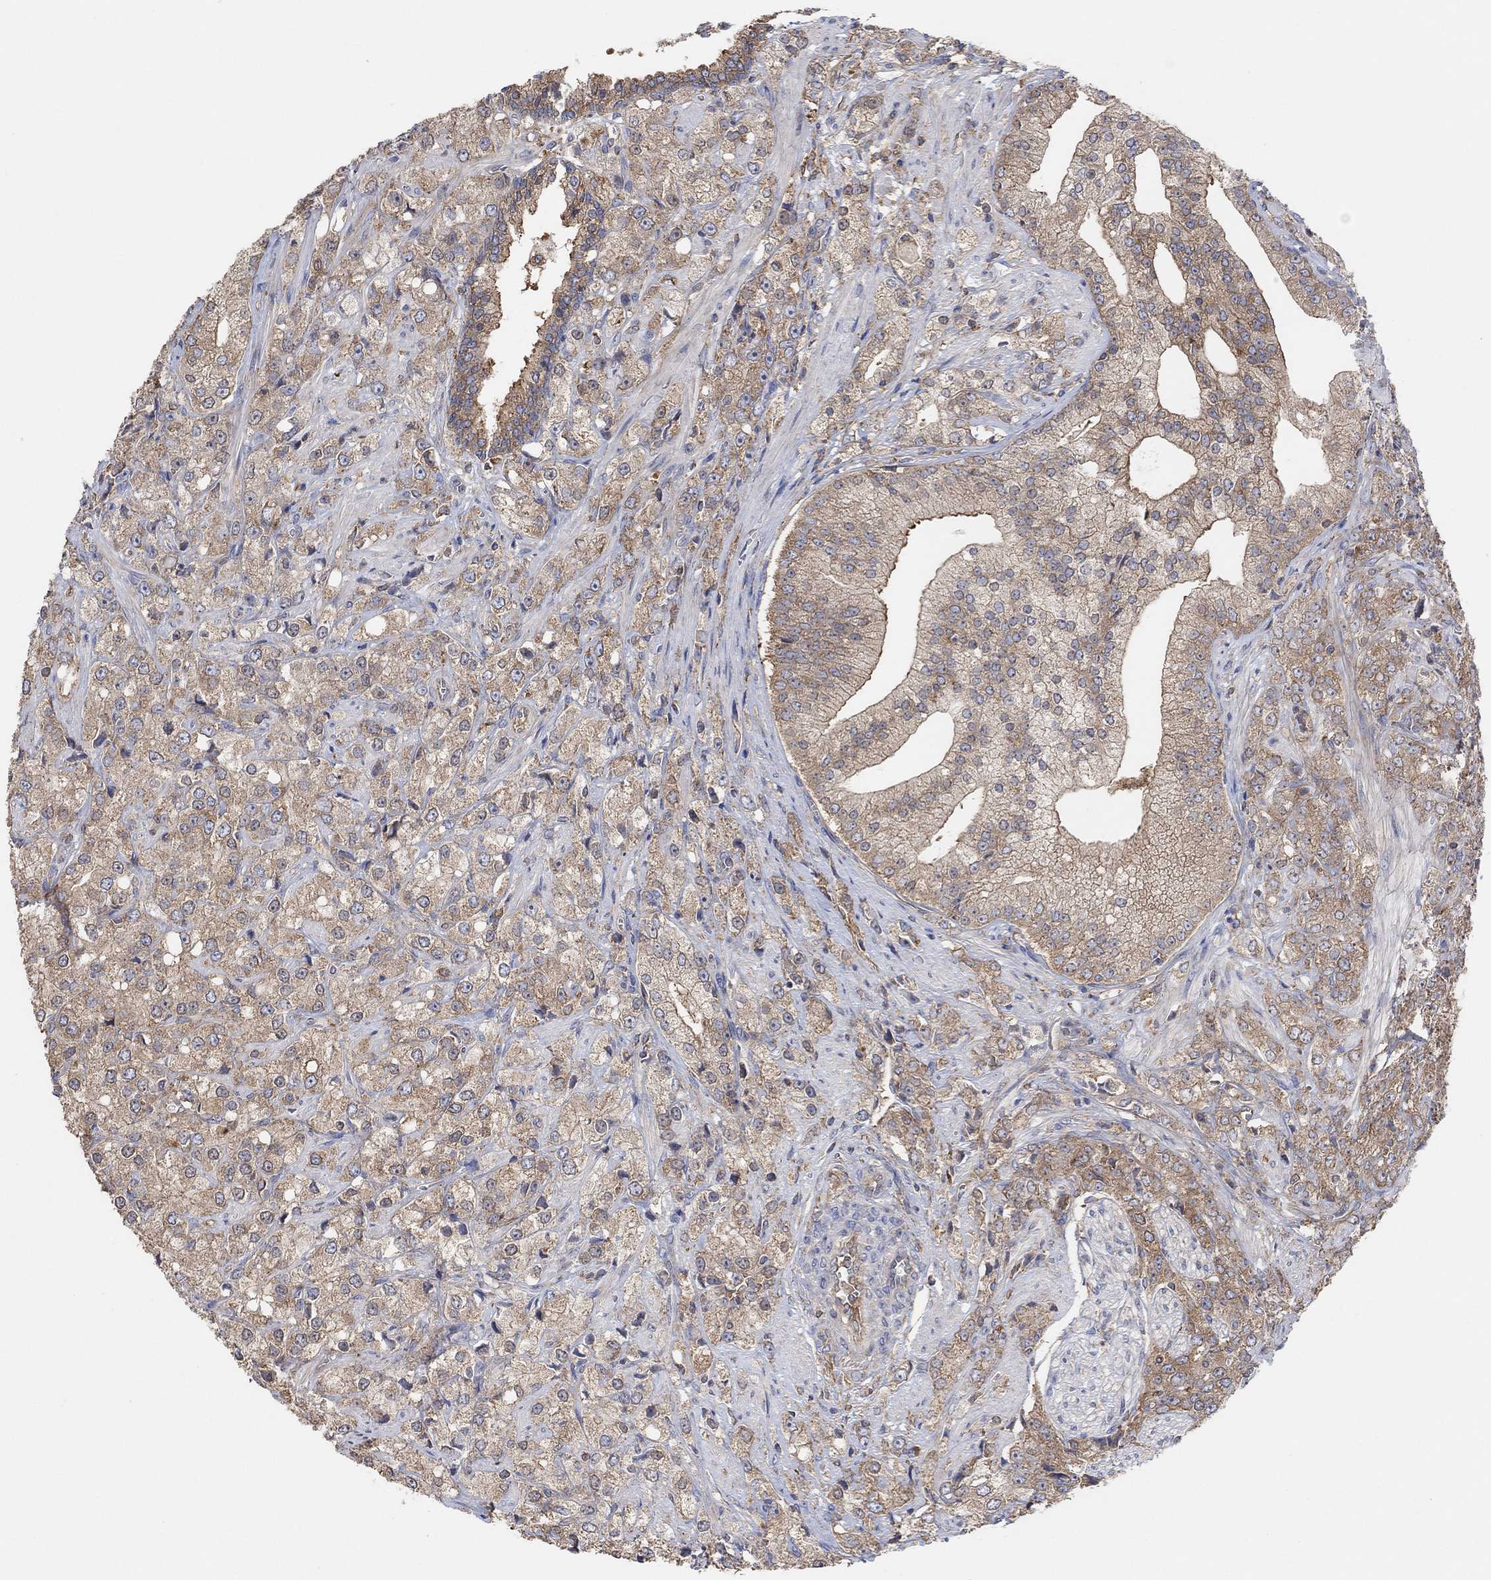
{"staining": {"intensity": "moderate", "quantity": ">75%", "location": "cytoplasmic/membranous"}, "tissue": "prostate cancer", "cell_type": "Tumor cells", "image_type": "cancer", "snomed": [{"axis": "morphology", "description": "Adenocarcinoma, NOS"}, {"axis": "topography", "description": "Prostate and seminal vesicle, NOS"}, {"axis": "topography", "description": "Prostate"}], "caption": "Human prostate cancer (adenocarcinoma) stained with a brown dye shows moderate cytoplasmic/membranous positive staining in approximately >75% of tumor cells.", "gene": "BLOC1S3", "patient": {"sex": "male", "age": 68}}